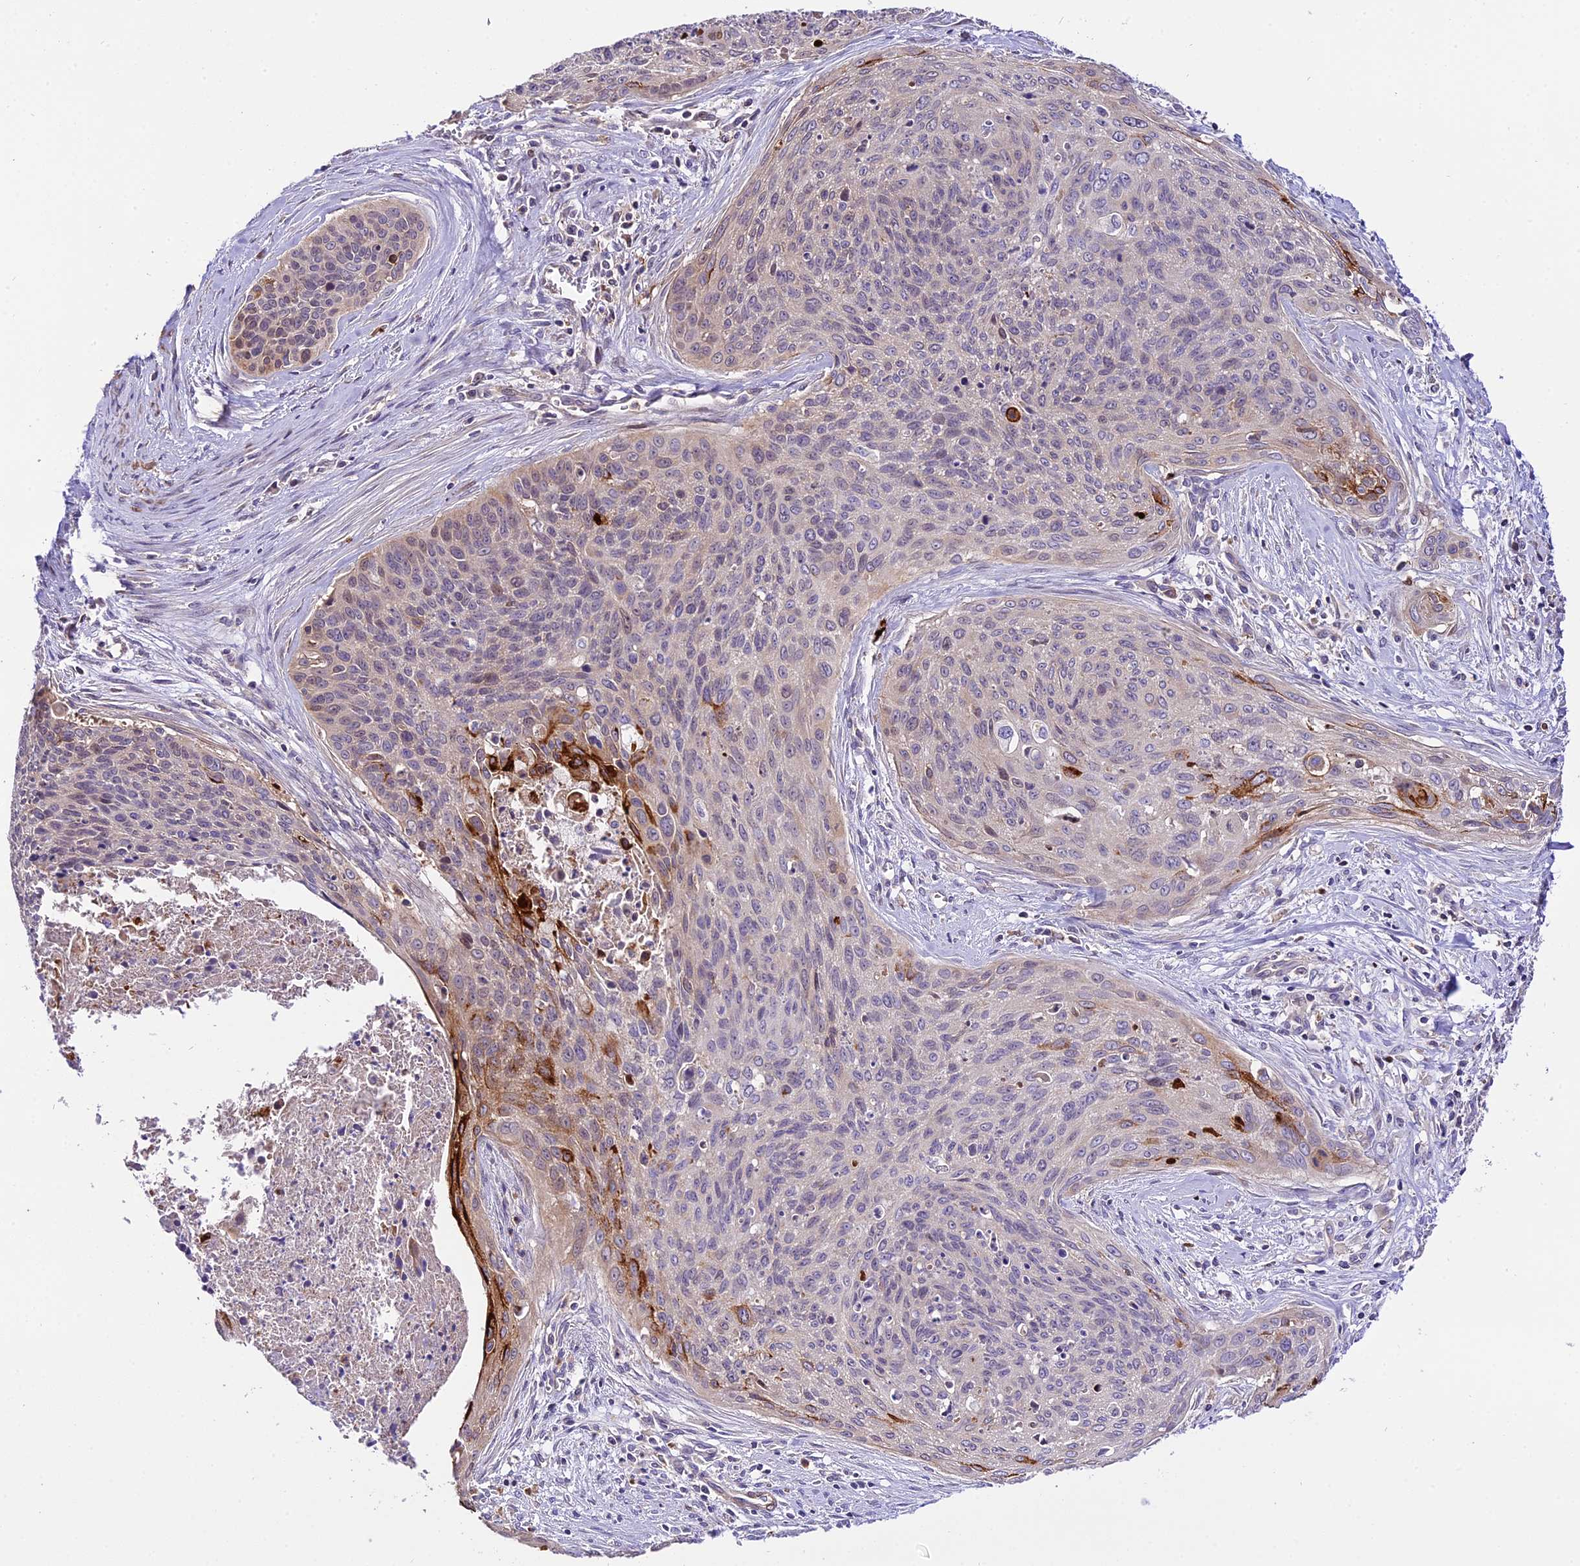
{"staining": {"intensity": "moderate", "quantity": "<25%", "location": "cytoplasmic/membranous"}, "tissue": "cervical cancer", "cell_type": "Tumor cells", "image_type": "cancer", "snomed": [{"axis": "morphology", "description": "Squamous cell carcinoma, NOS"}, {"axis": "topography", "description": "Cervix"}], "caption": "This image displays immunohistochemistry staining of cervical cancer (squamous cell carcinoma), with low moderate cytoplasmic/membranous positivity in approximately <25% of tumor cells.", "gene": "MAP3K7CL", "patient": {"sex": "female", "age": 55}}